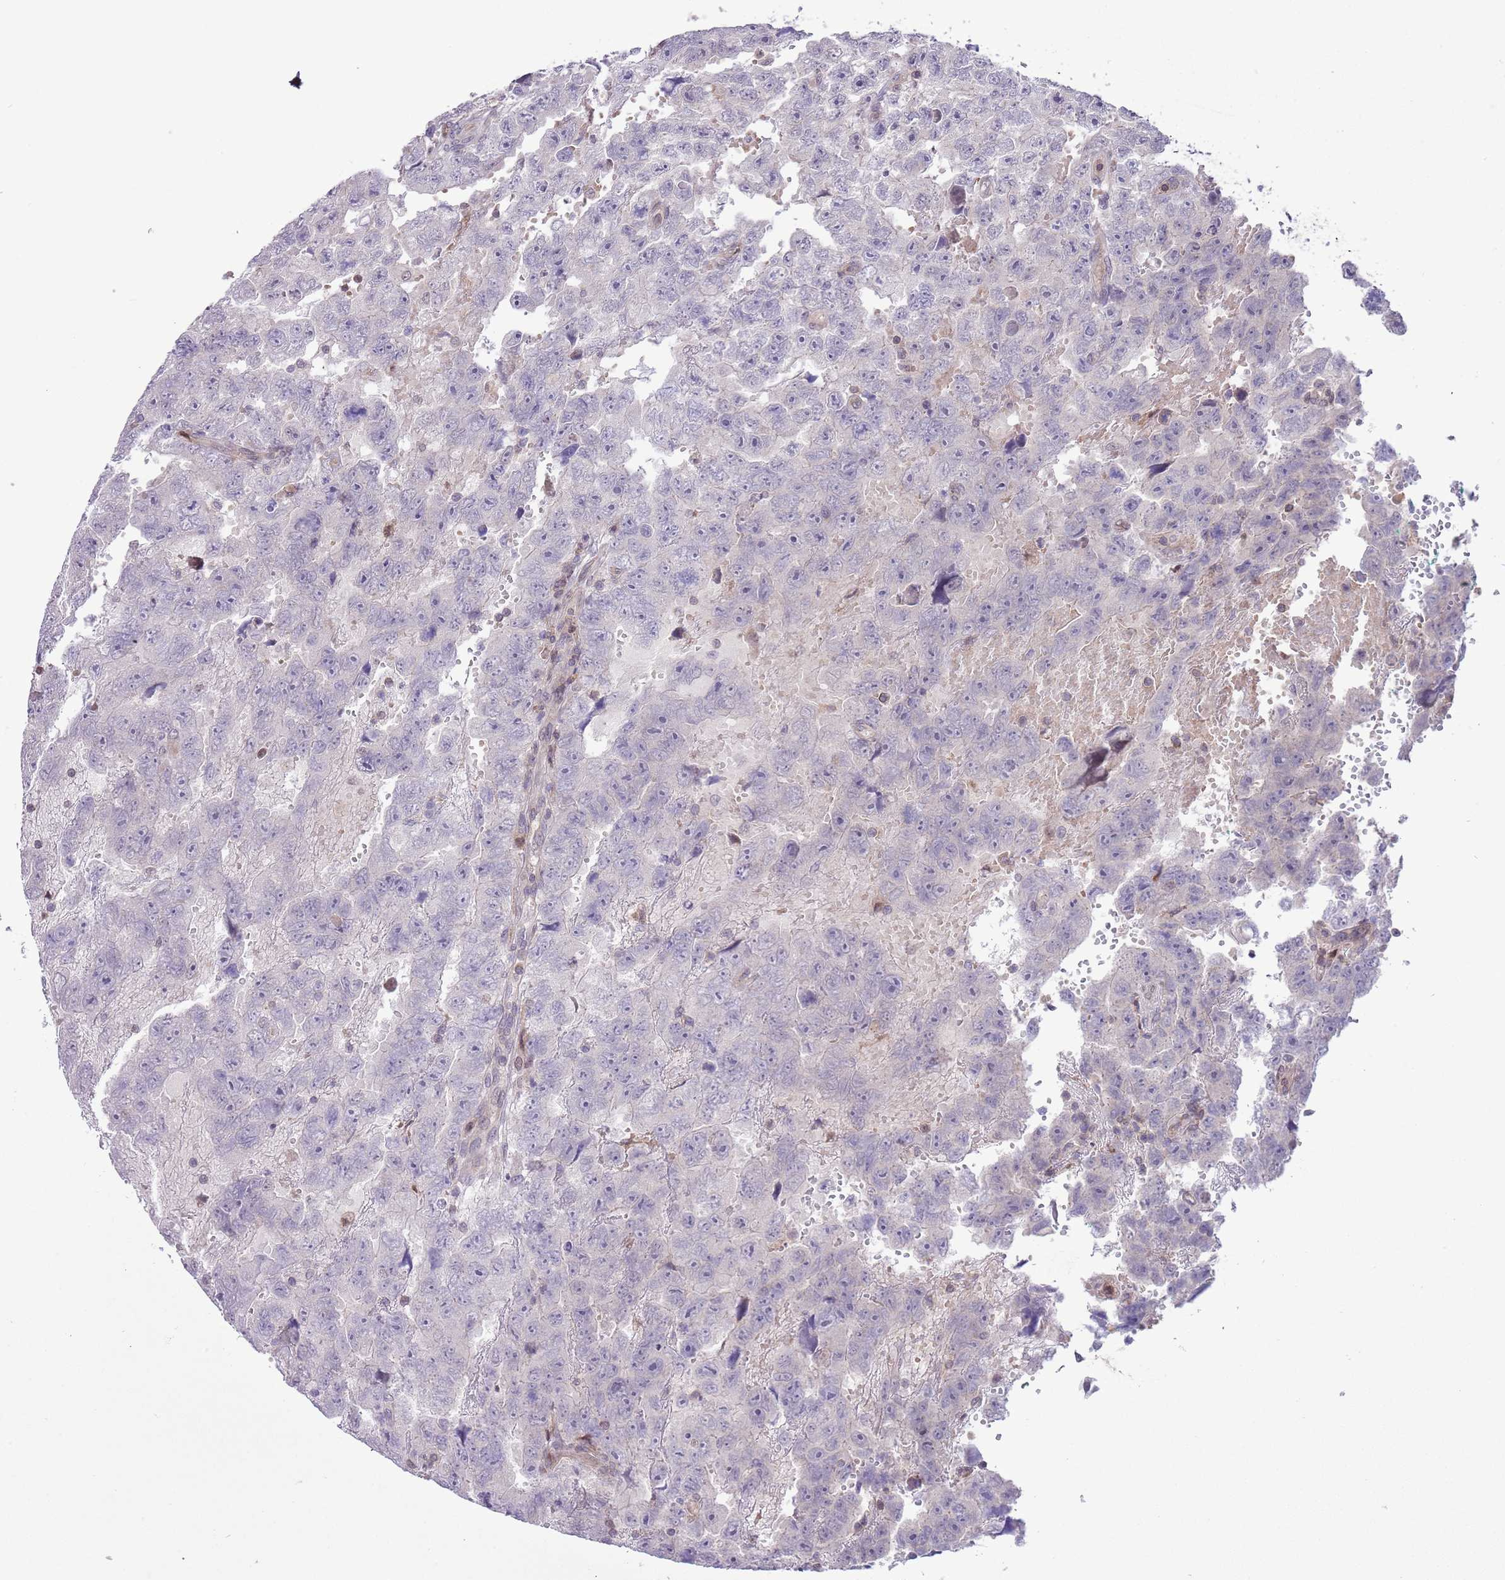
{"staining": {"intensity": "negative", "quantity": "none", "location": "none"}, "tissue": "testis cancer", "cell_type": "Tumor cells", "image_type": "cancer", "snomed": [{"axis": "morphology", "description": "Carcinoma, Embryonal, NOS"}, {"axis": "topography", "description": "Testis"}], "caption": "There is no significant expression in tumor cells of testis cancer.", "gene": "HDHD2", "patient": {"sex": "male", "age": 45}}